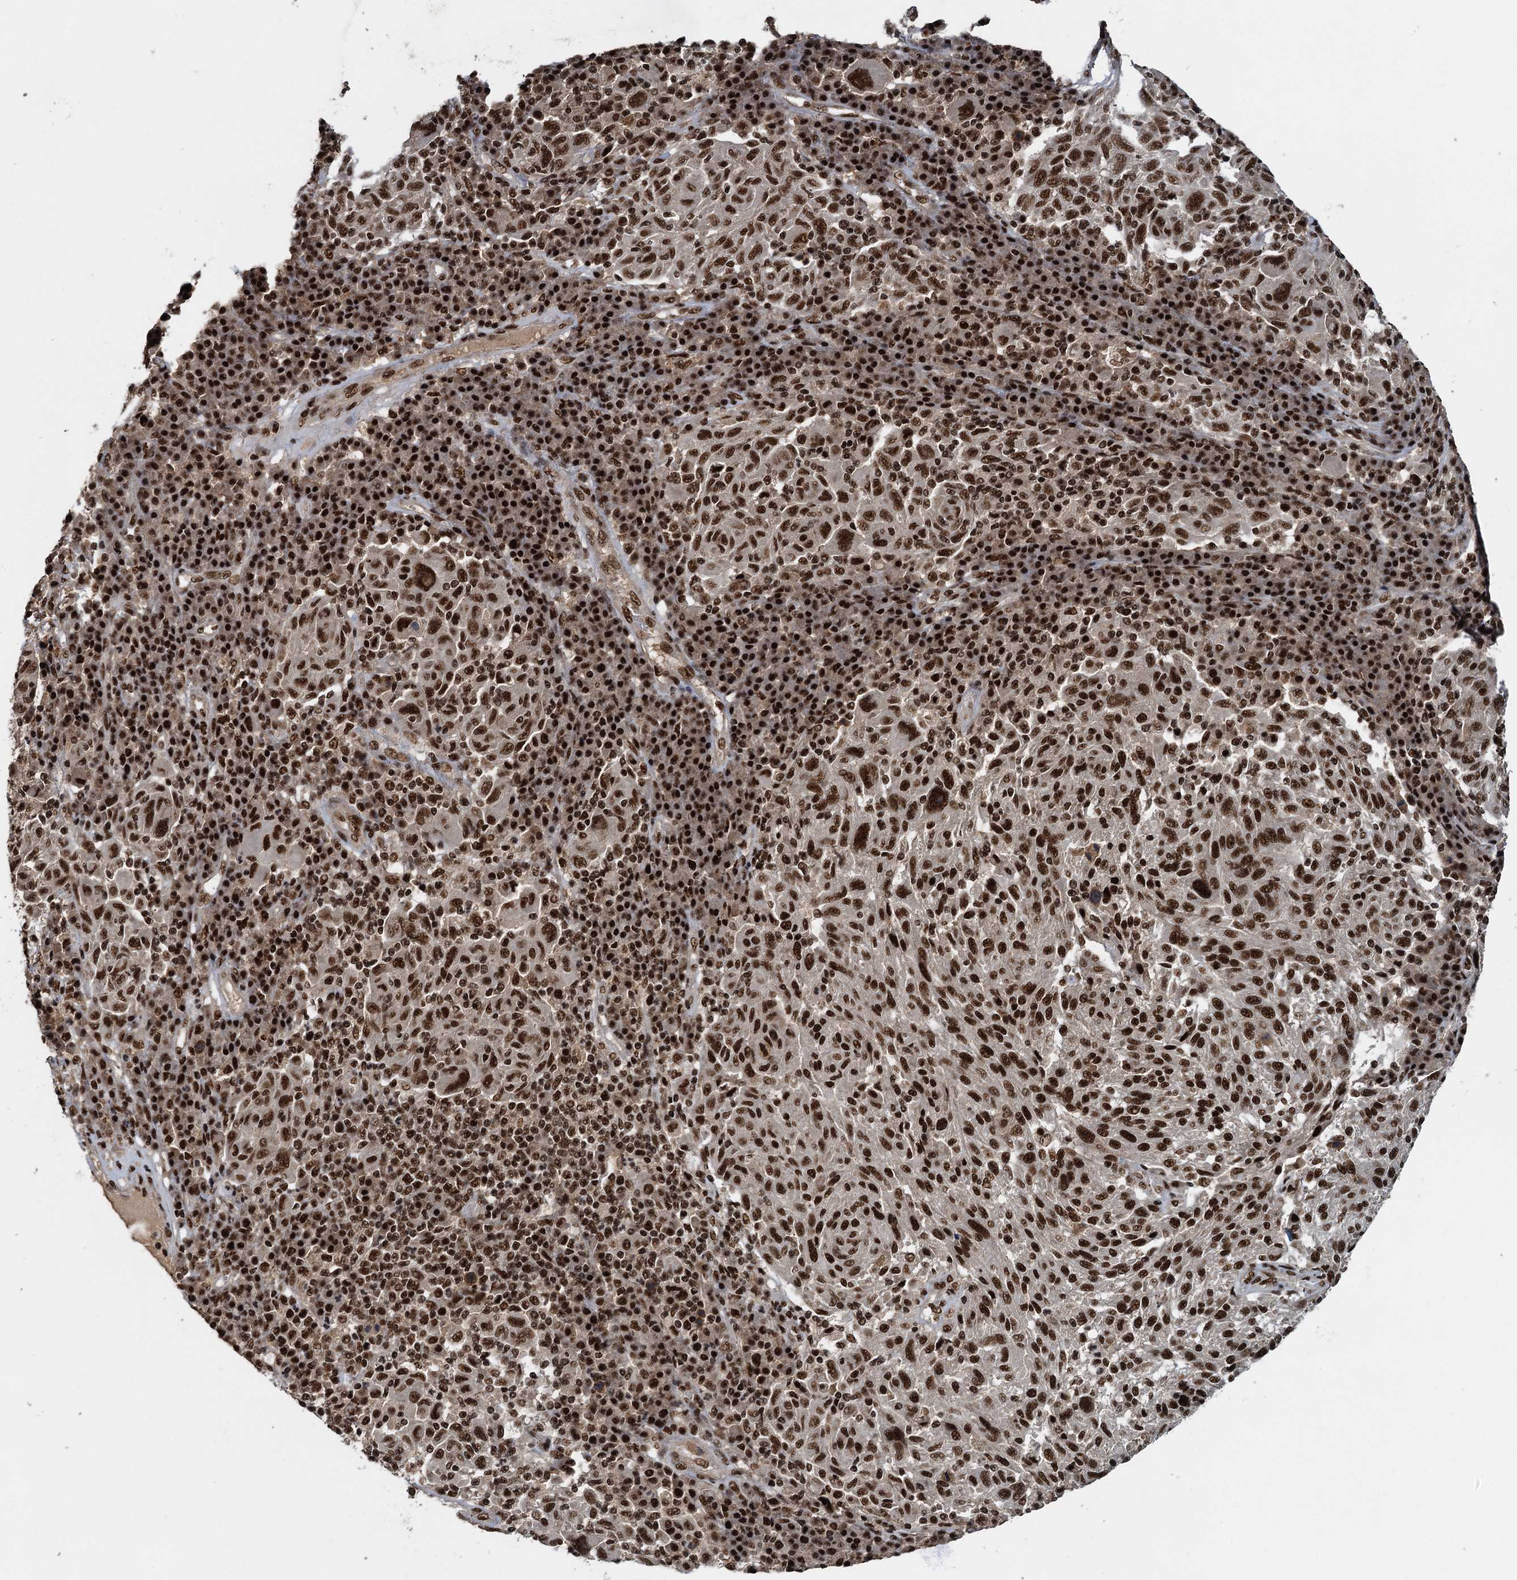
{"staining": {"intensity": "moderate", "quantity": ">75%", "location": "nuclear"}, "tissue": "melanoma", "cell_type": "Tumor cells", "image_type": "cancer", "snomed": [{"axis": "morphology", "description": "Malignant melanoma, NOS"}, {"axis": "topography", "description": "Skin"}], "caption": "The histopathology image exhibits a brown stain indicating the presence of a protein in the nuclear of tumor cells in melanoma.", "gene": "ZC3H18", "patient": {"sex": "male", "age": 53}}